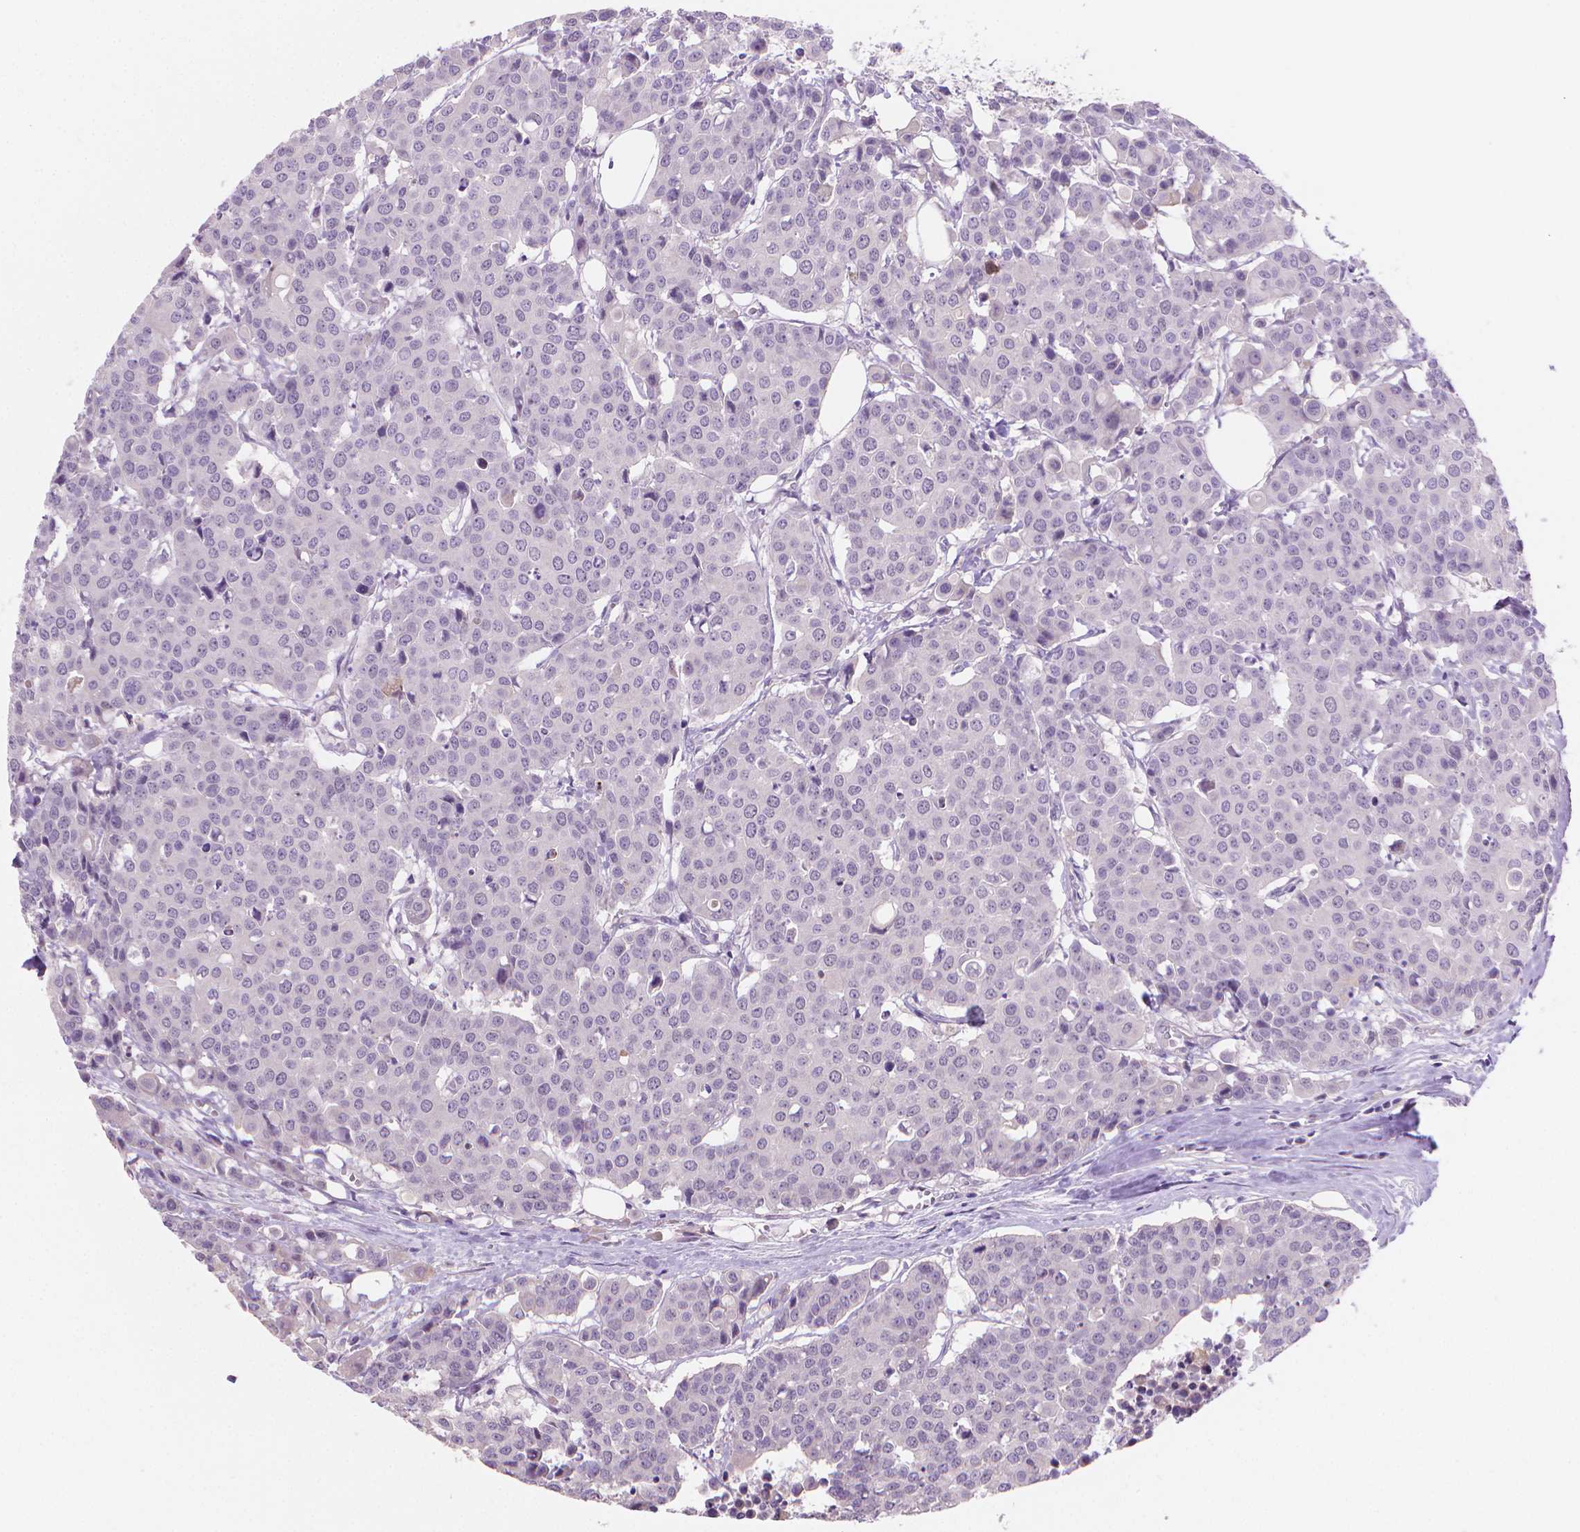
{"staining": {"intensity": "negative", "quantity": "none", "location": "none"}, "tissue": "carcinoid", "cell_type": "Tumor cells", "image_type": "cancer", "snomed": [{"axis": "morphology", "description": "Carcinoid, malignant, NOS"}, {"axis": "topography", "description": "Colon"}], "caption": "Histopathology image shows no protein positivity in tumor cells of carcinoid (malignant) tissue. (DAB IHC visualized using brightfield microscopy, high magnification).", "gene": "GSDMA", "patient": {"sex": "male", "age": 81}}